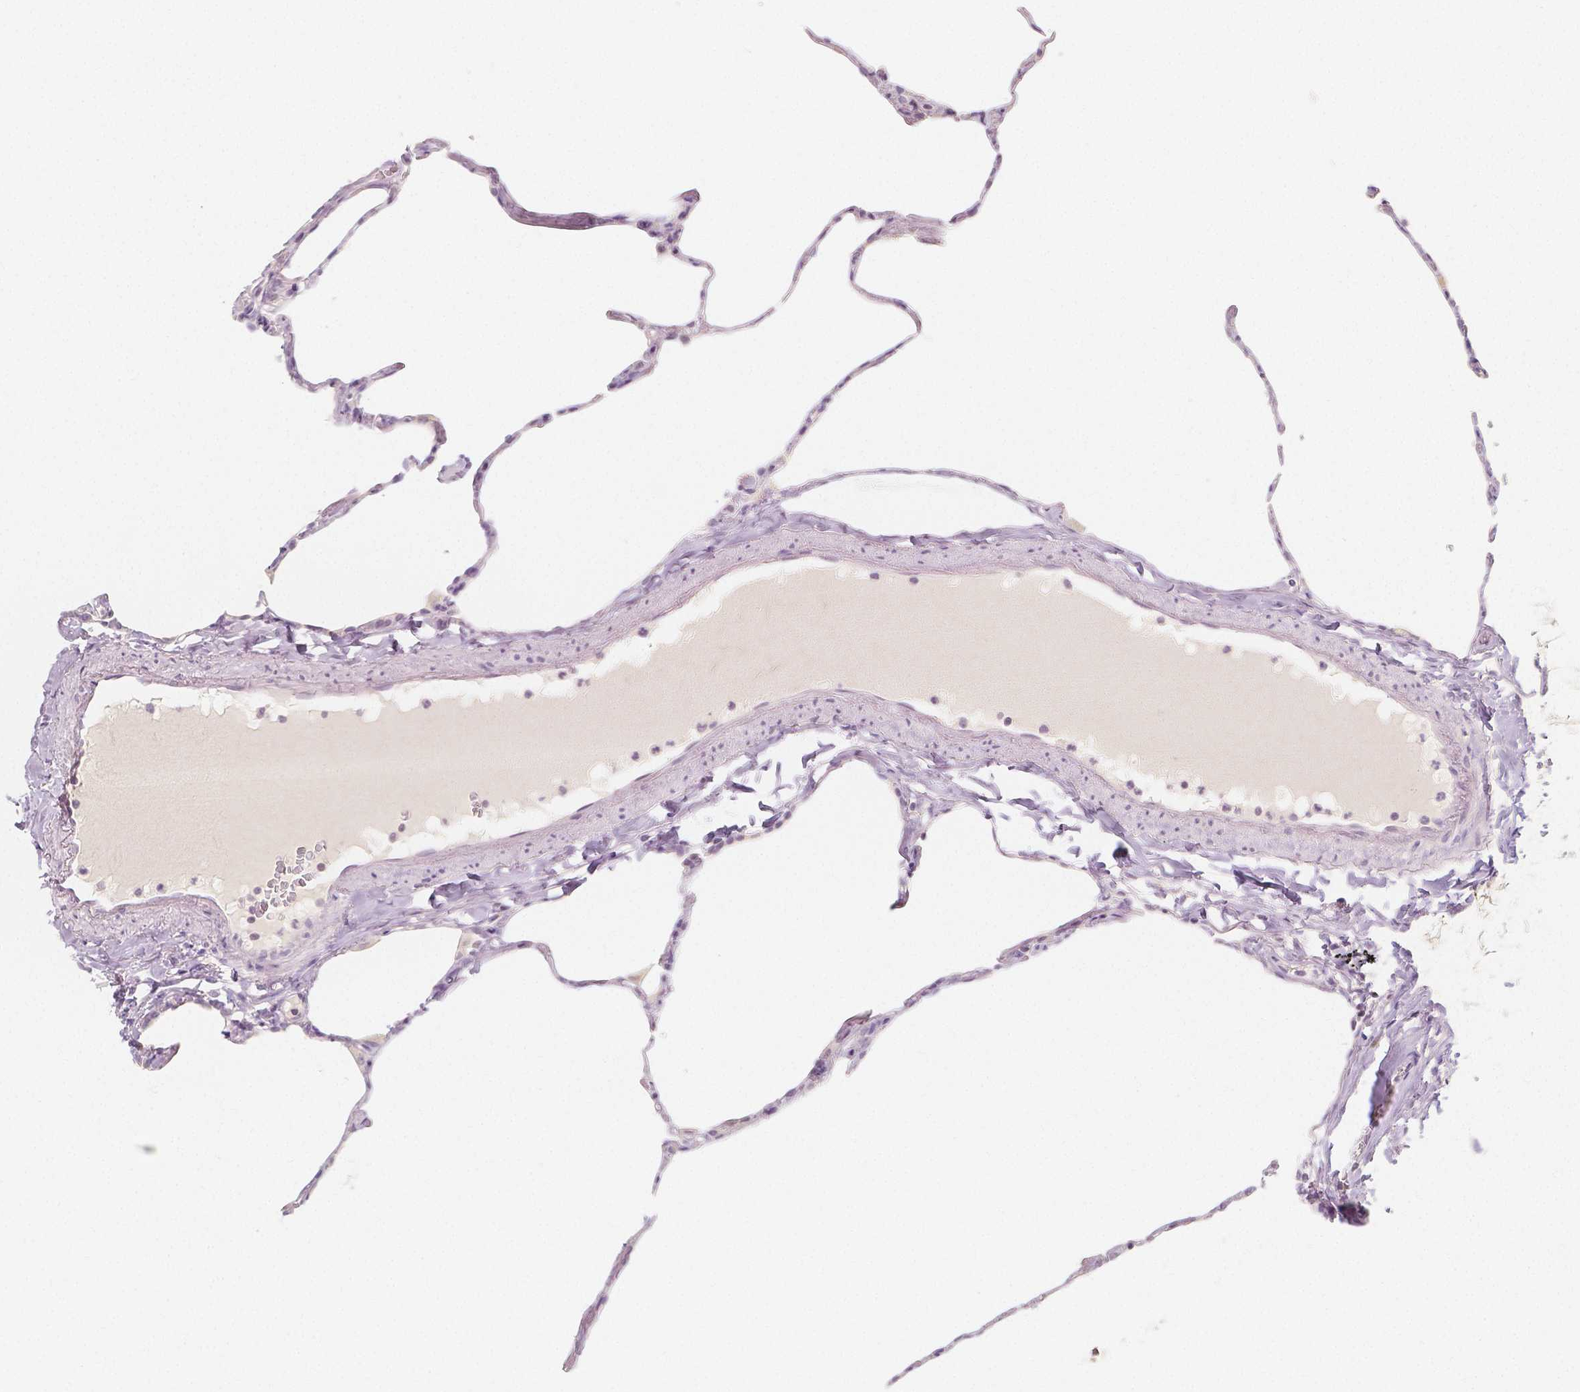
{"staining": {"intensity": "negative", "quantity": "none", "location": "none"}, "tissue": "lung", "cell_type": "Alveolar cells", "image_type": "normal", "snomed": [{"axis": "morphology", "description": "Normal tissue, NOS"}, {"axis": "topography", "description": "Lung"}], "caption": "DAB immunohistochemical staining of unremarkable lung exhibits no significant positivity in alveolar cells.", "gene": "BATF", "patient": {"sex": "male", "age": 65}}